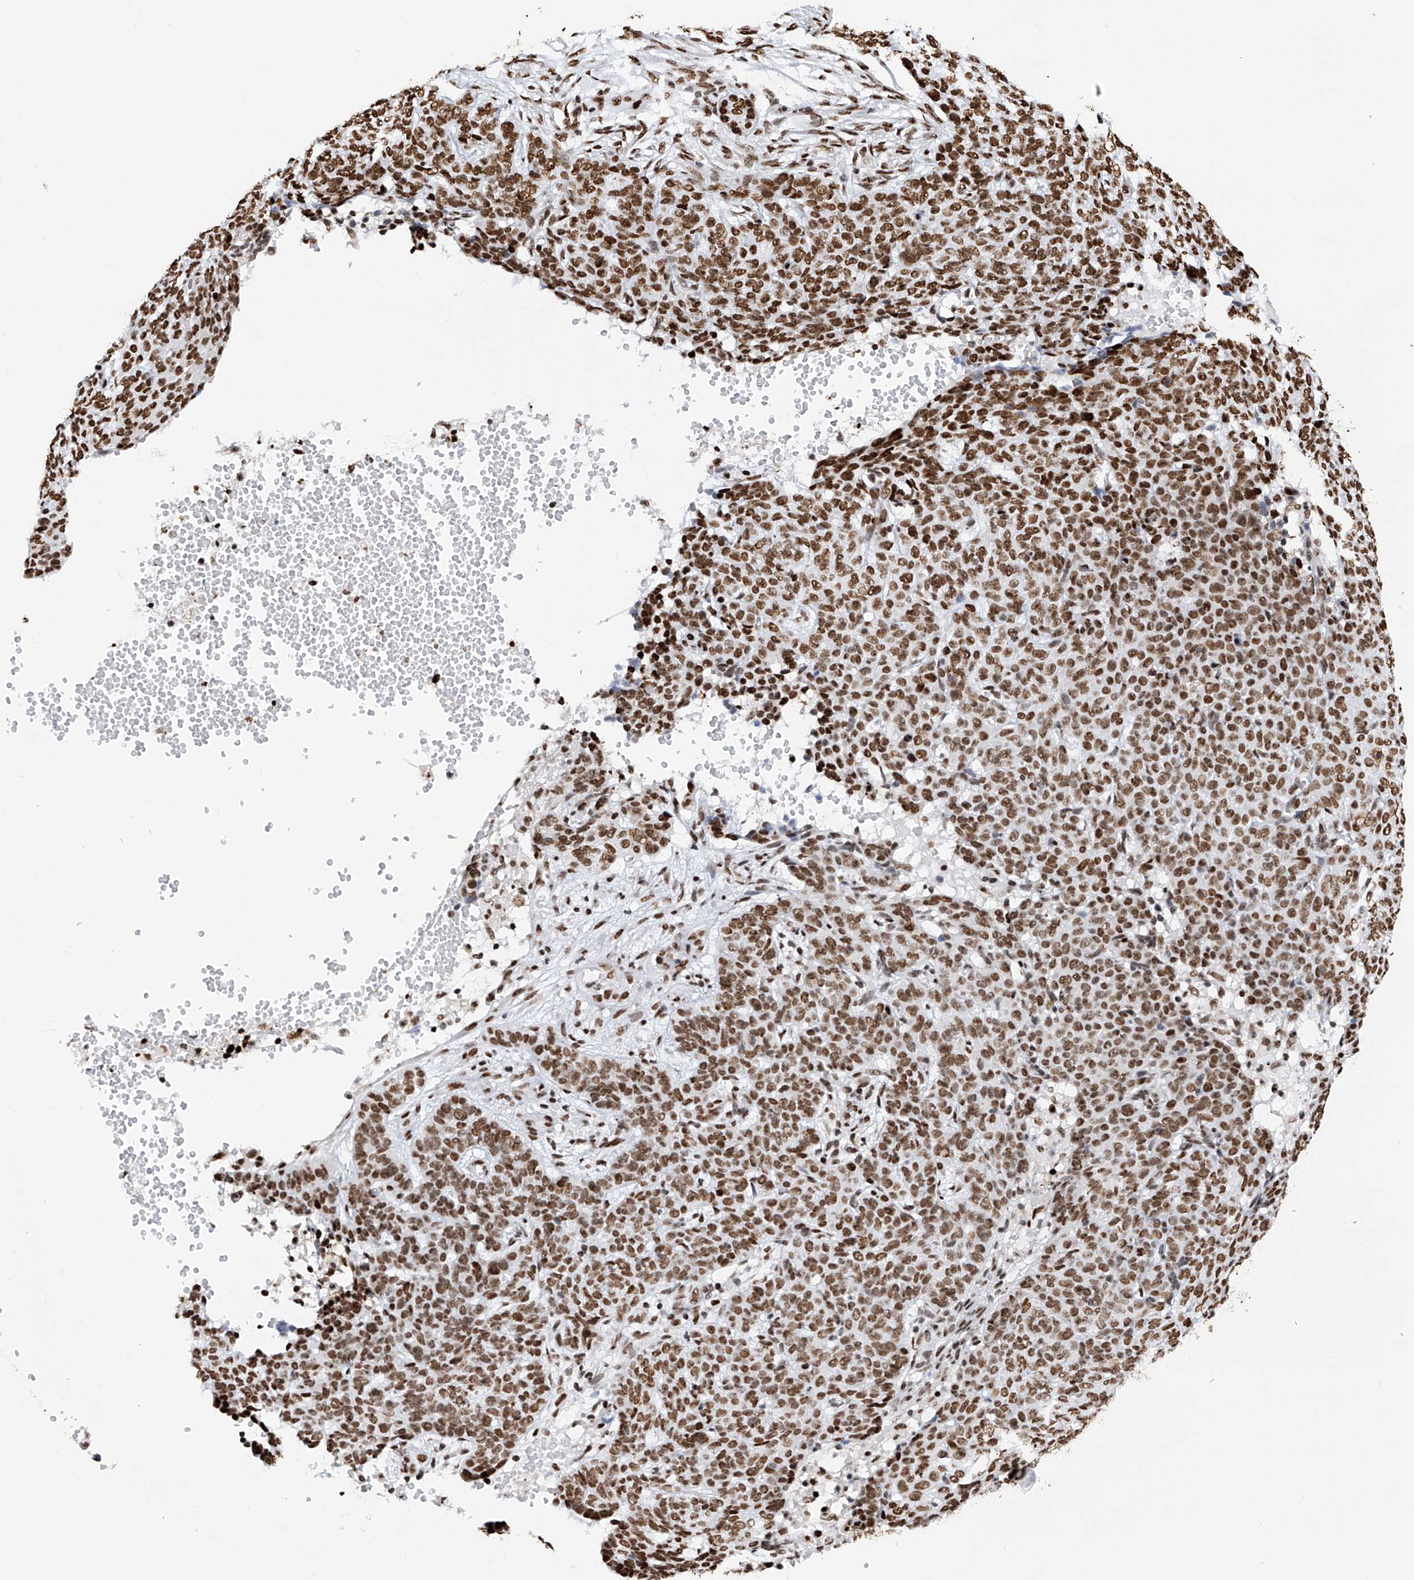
{"staining": {"intensity": "moderate", "quantity": ">75%", "location": "nuclear"}, "tissue": "skin cancer", "cell_type": "Tumor cells", "image_type": "cancer", "snomed": [{"axis": "morphology", "description": "Basal cell carcinoma"}, {"axis": "topography", "description": "Skin"}], "caption": "Skin cancer (basal cell carcinoma) stained for a protein reveals moderate nuclear positivity in tumor cells.", "gene": "SRSF6", "patient": {"sex": "male", "age": 85}}